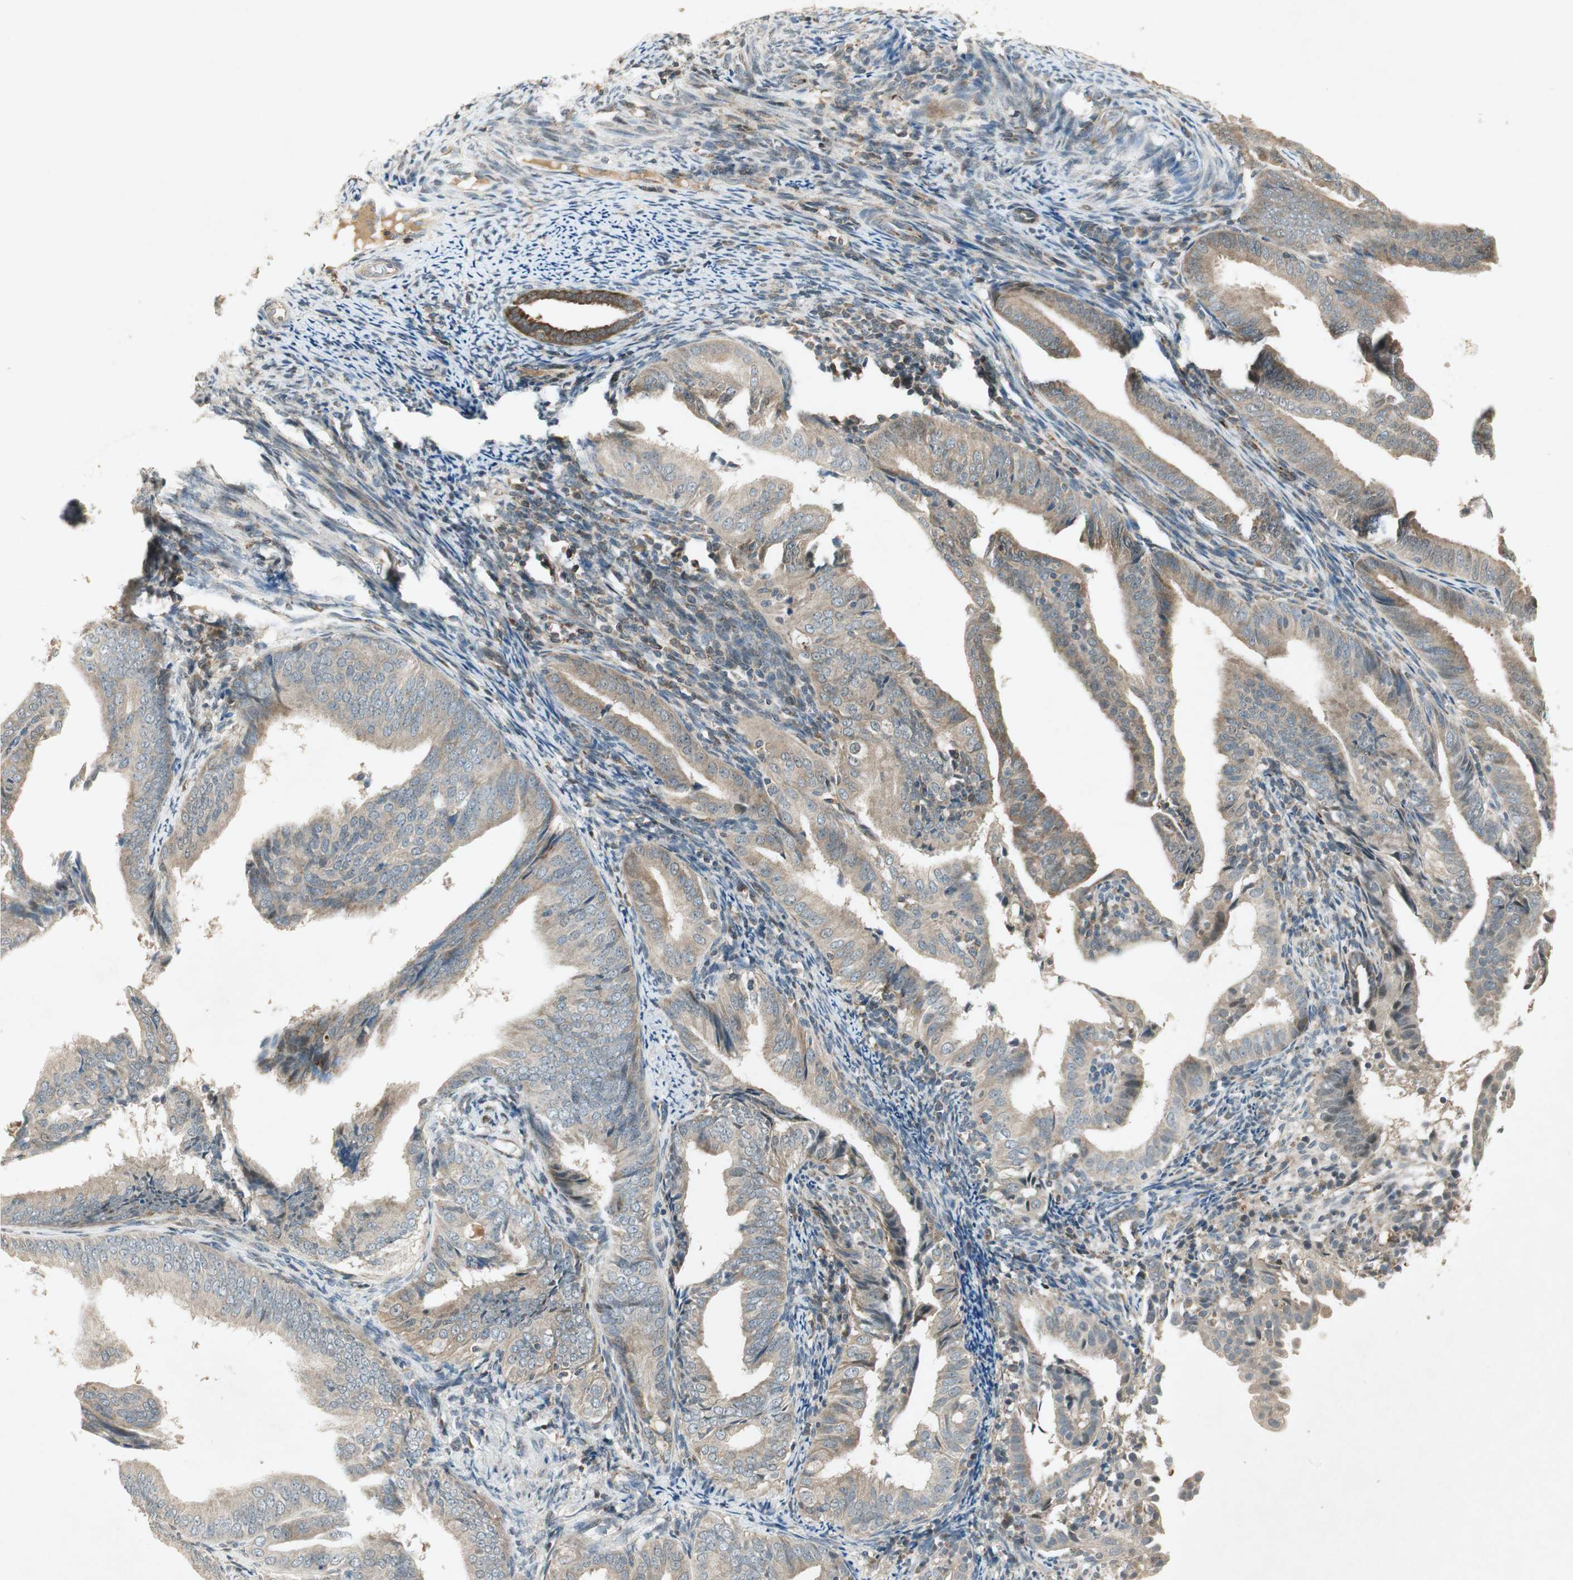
{"staining": {"intensity": "weak", "quantity": ">75%", "location": "cytoplasmic/membranous"}, "tissue": "endometrial cancer", "cell_type": "Tumor cells", "image_type": "cancer", "snomed": [{"axis": "morphology", "description": "Adenocarcinoma, NOS"}, {"axis": "topography", "description": "Endometrium"}], "caption": "Brown immunohistochemical staining in human endometrial cancer (adenocarcinoma) exhibits weak cytoplasmic/membranous staining in approximately >75% of tumor cells. The protein of interest is stained brown, and the nuclei are stained in blue (DAB IHC with brightfield microscopy, high magnification).", "gene": "USP2", "patient": {"sex": "female", "age": 58}}